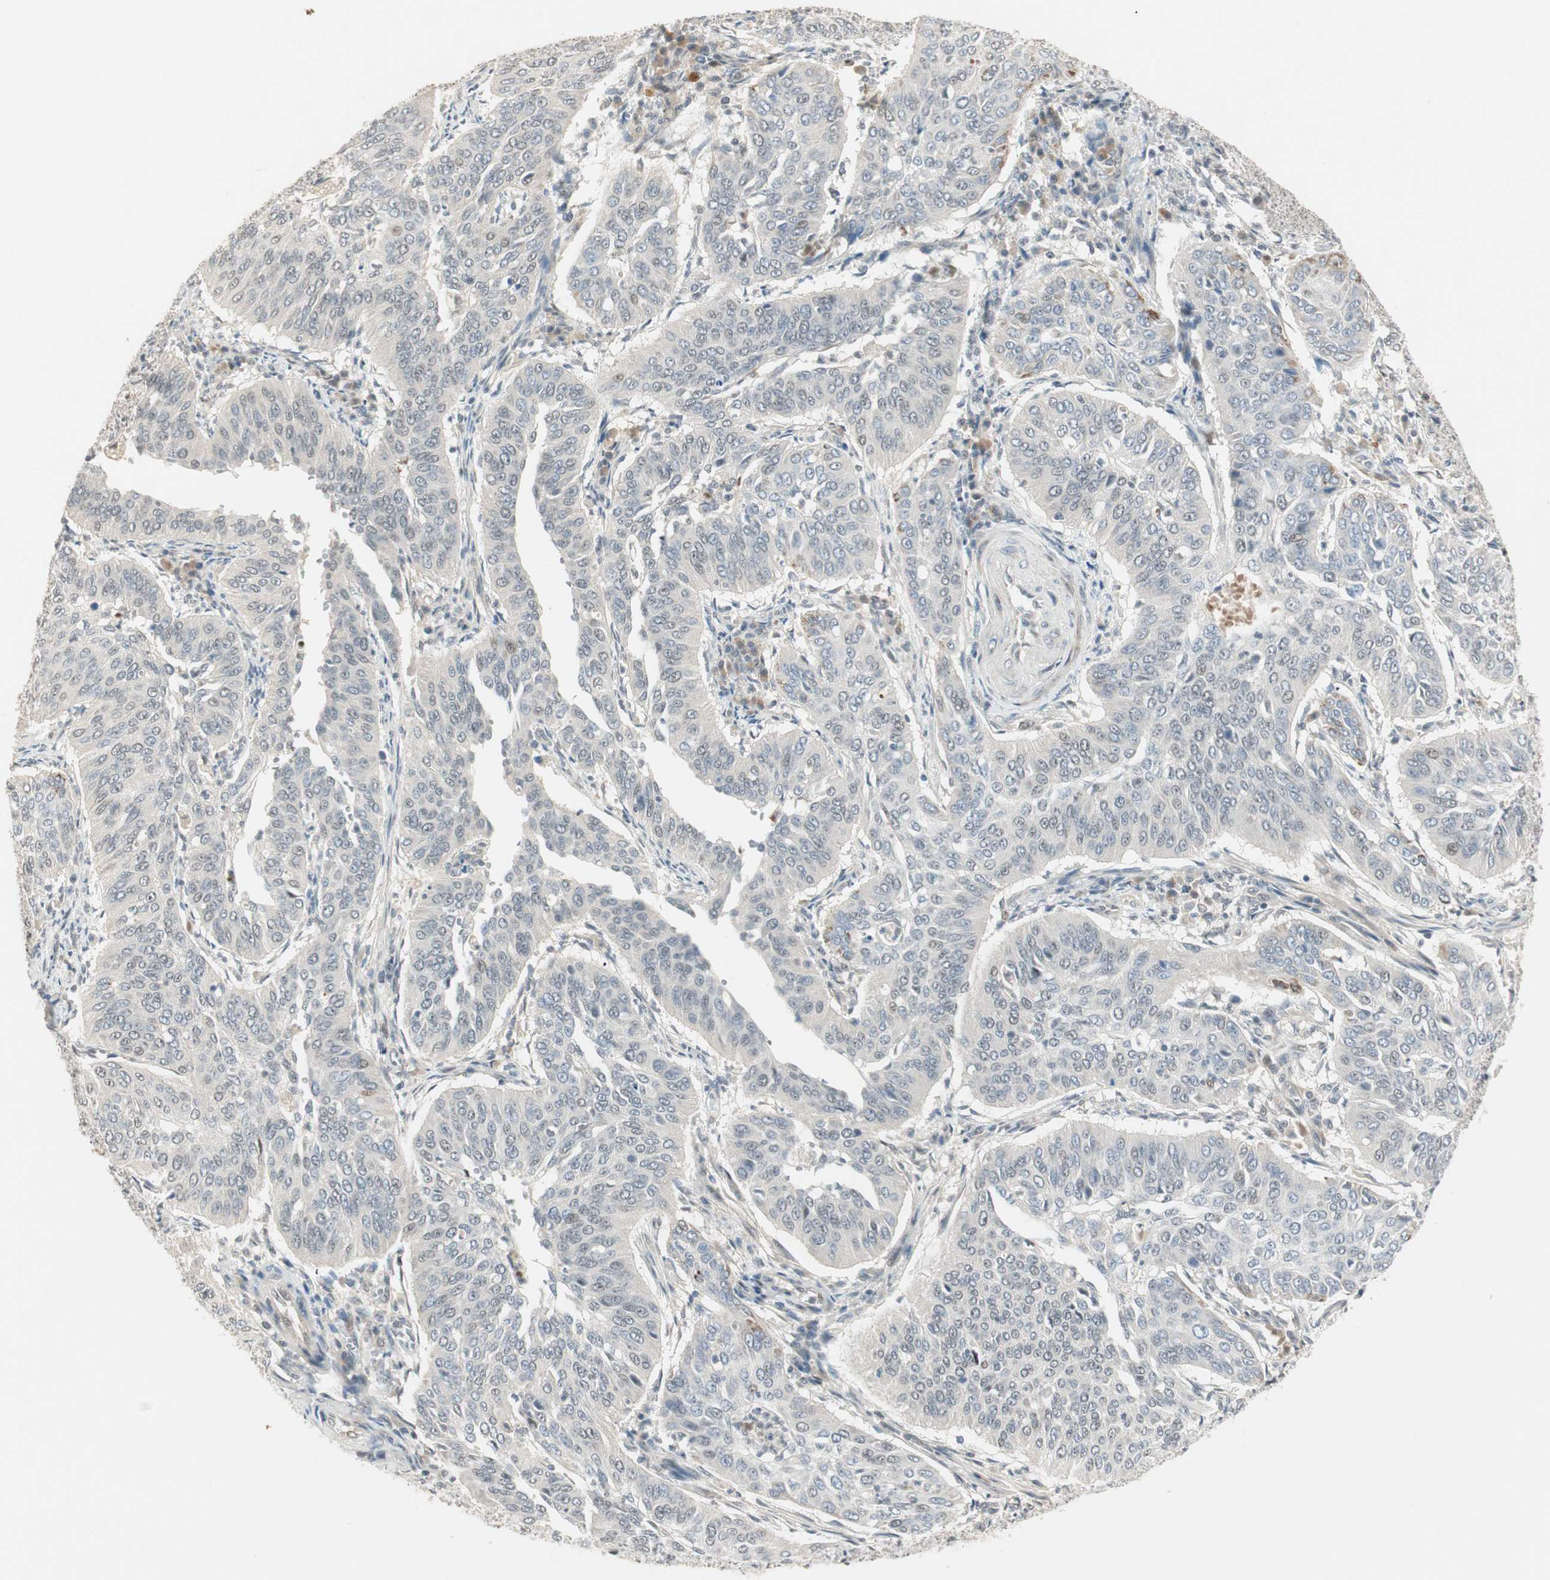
{"staining": {"intensity": "negative", "quantity": "none", "location": "none"}, "tissue": "cervical cancer", "cell_type": "Tumor cells", "image_type": "cancer", "snomed": [{"axis": "morphology", "description": "Normal tissue, NOS"}, {"axis": "morphology", "description": "Squamous cell carcinoma, NOS"}, {"axis": "topography", "description": "Cervix"}], "caption": "Tumor cells show no significant protein staining in squamous cell carcinoma (cervical). The staining is performed using DAB (3,3'-diaminobenzidine) brown chromogen with nuclei counter-stained in using hematoxylin.", "gene": "ACSL5", "patient": {"sex": "female", "age": 39}}